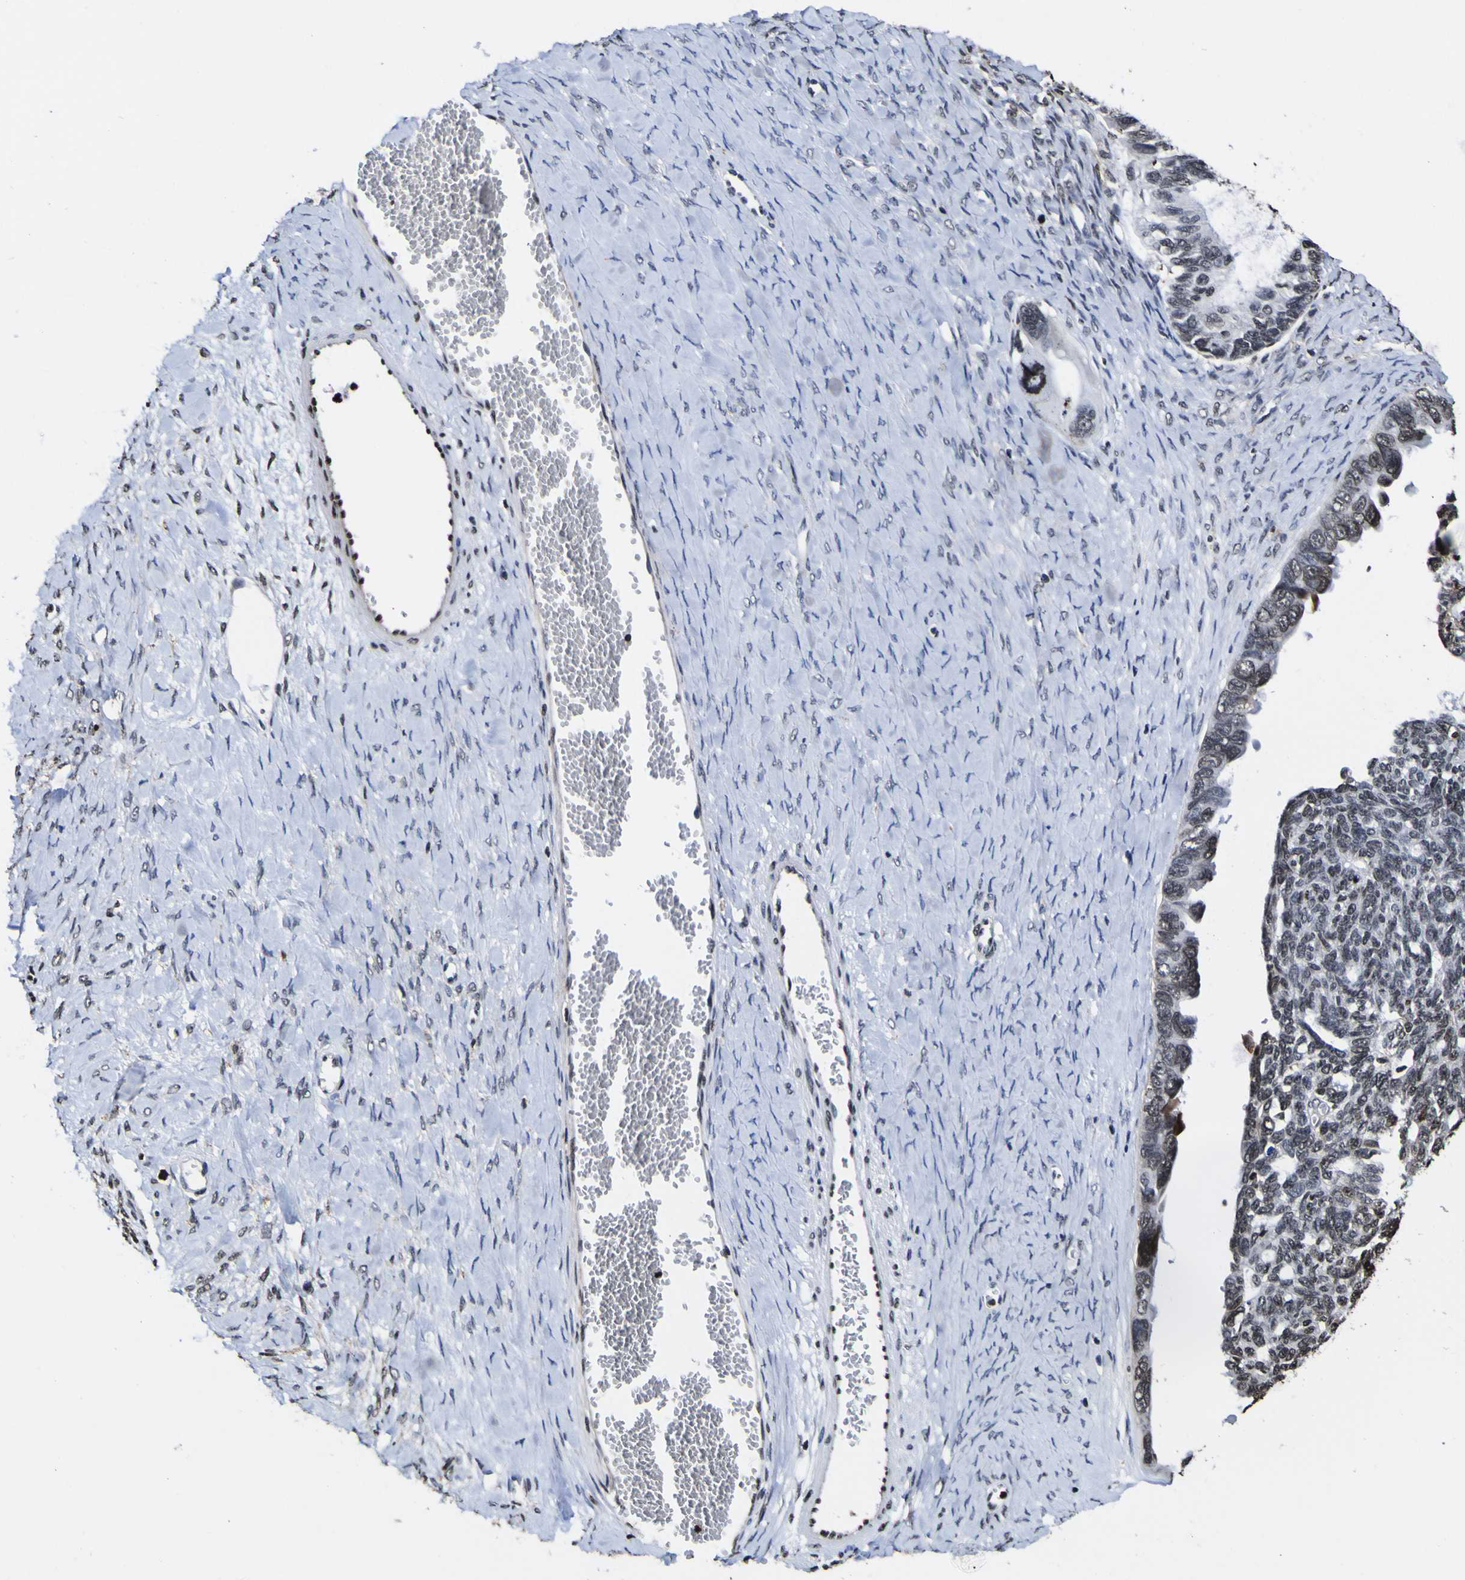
{"staining": {"intensity": "moderate", "quantity": "25%-75%", "location": "nuclear"}, "tissue": "ovarian cancer", "cell_type": "Tumor cells", "image_type": "cancer", "snomed": [{"axis": "morphology", "description": "Cystadenocarcinoma, serous, NOS"}, {"axis": "topography", "description": "Ovary"}], "caption": "DAB (3,3'-diaminobenzidine) immunohistochemical staining of serous cystadenocarcinoma (ovarian) shows moderate nuclear protein expression in approximately 25%-75% of tumor cells. (Brightfield microscopy of DAB IHC at high magnification).", "gene": "PIAS1", "patient": {"sex": "female", "age": 79}}